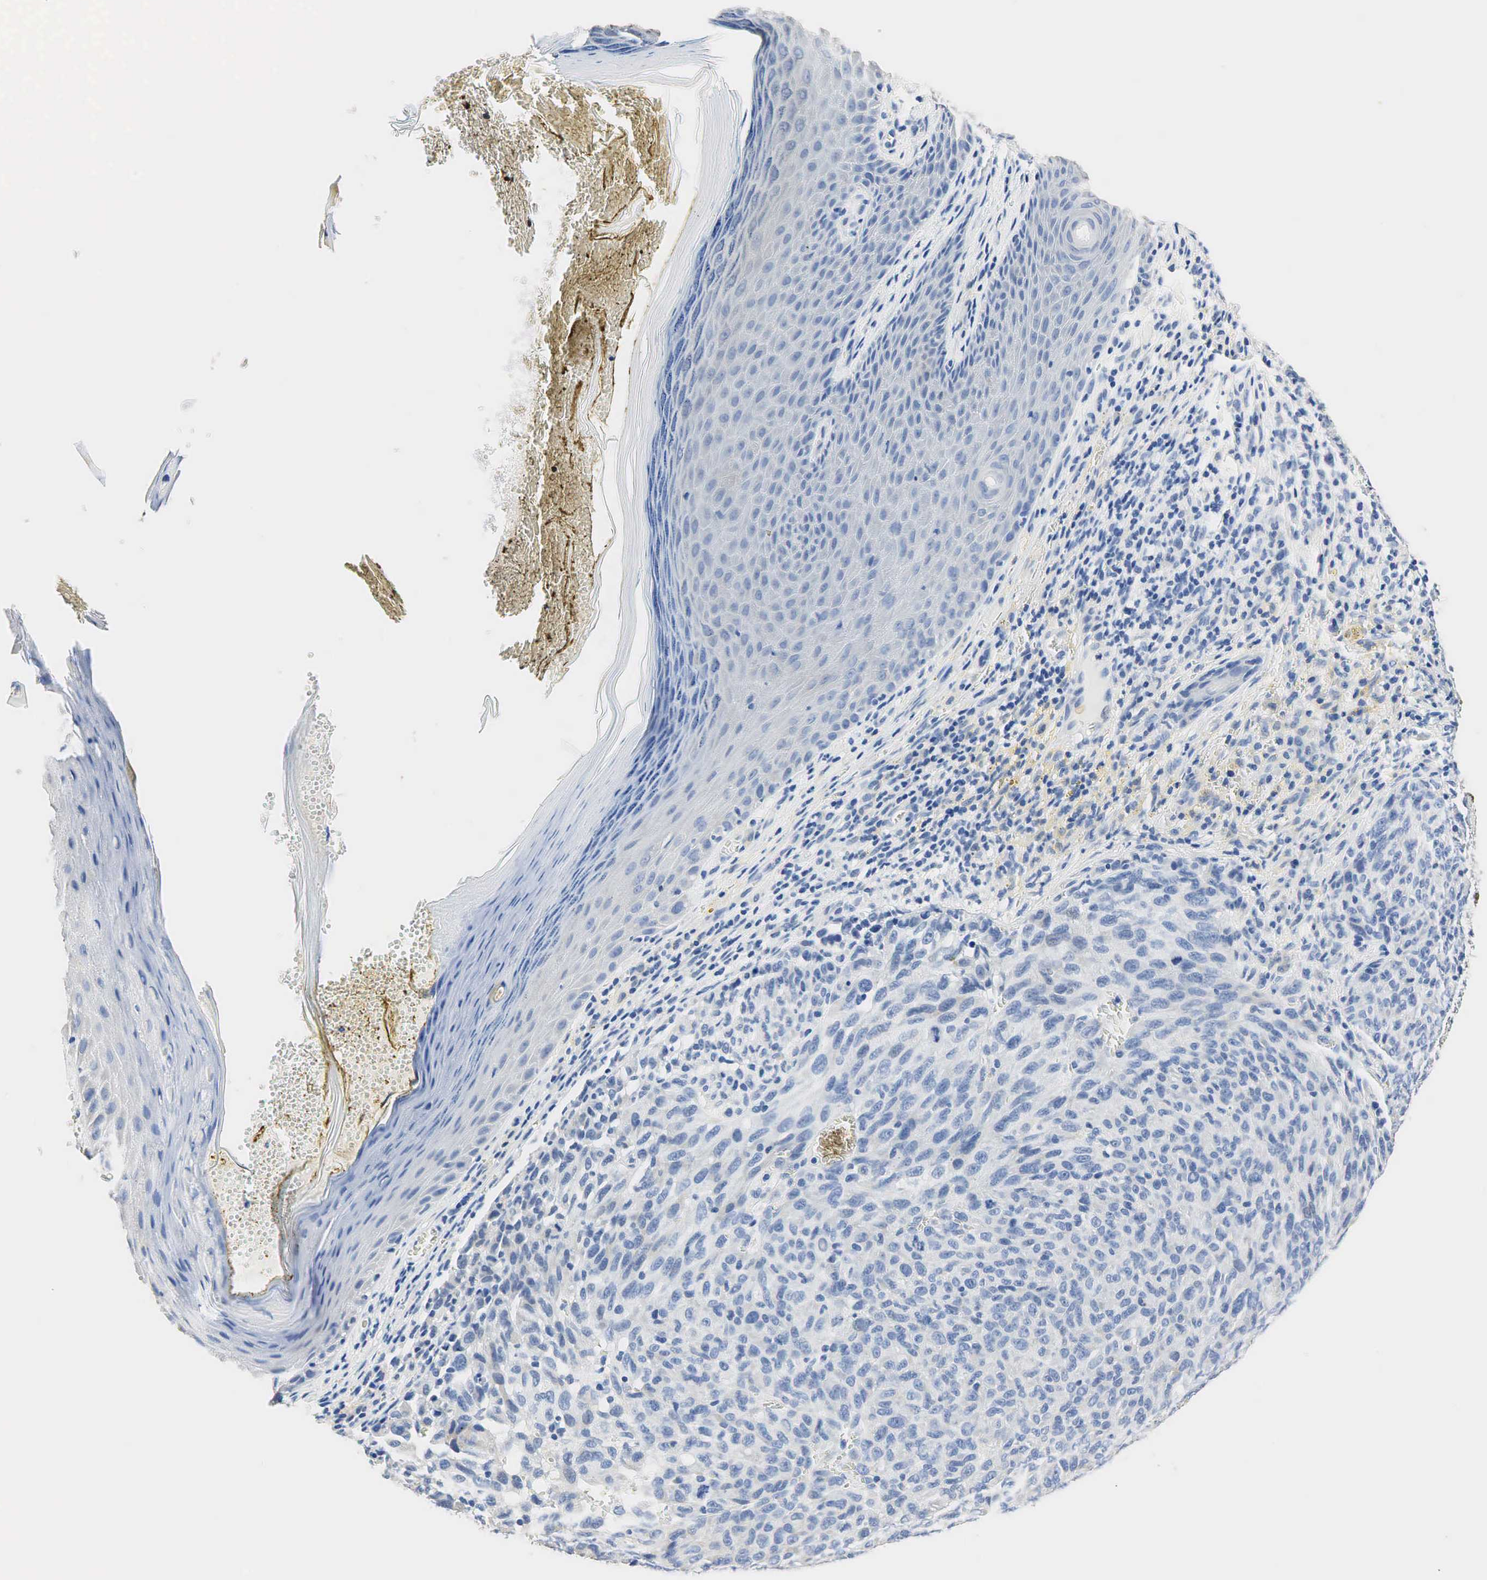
{"staining": {"intensity": "negative", "quantity": "none", "location": "none"}, "tissue": "melanoma", "cell_type": "Tumor cells", "image_type": "cancer", "snomed": [{"axis": "morphology", "description": "Malignant melanoma, NOS"}, {"axis": "topography", "description": "Skin"}], "caption": "This is a image of IHC staining of malignant melanoma, which shows no staining in tumor cells.", "gene": "SST", "patient": {"sex": "male", "age": 76}}